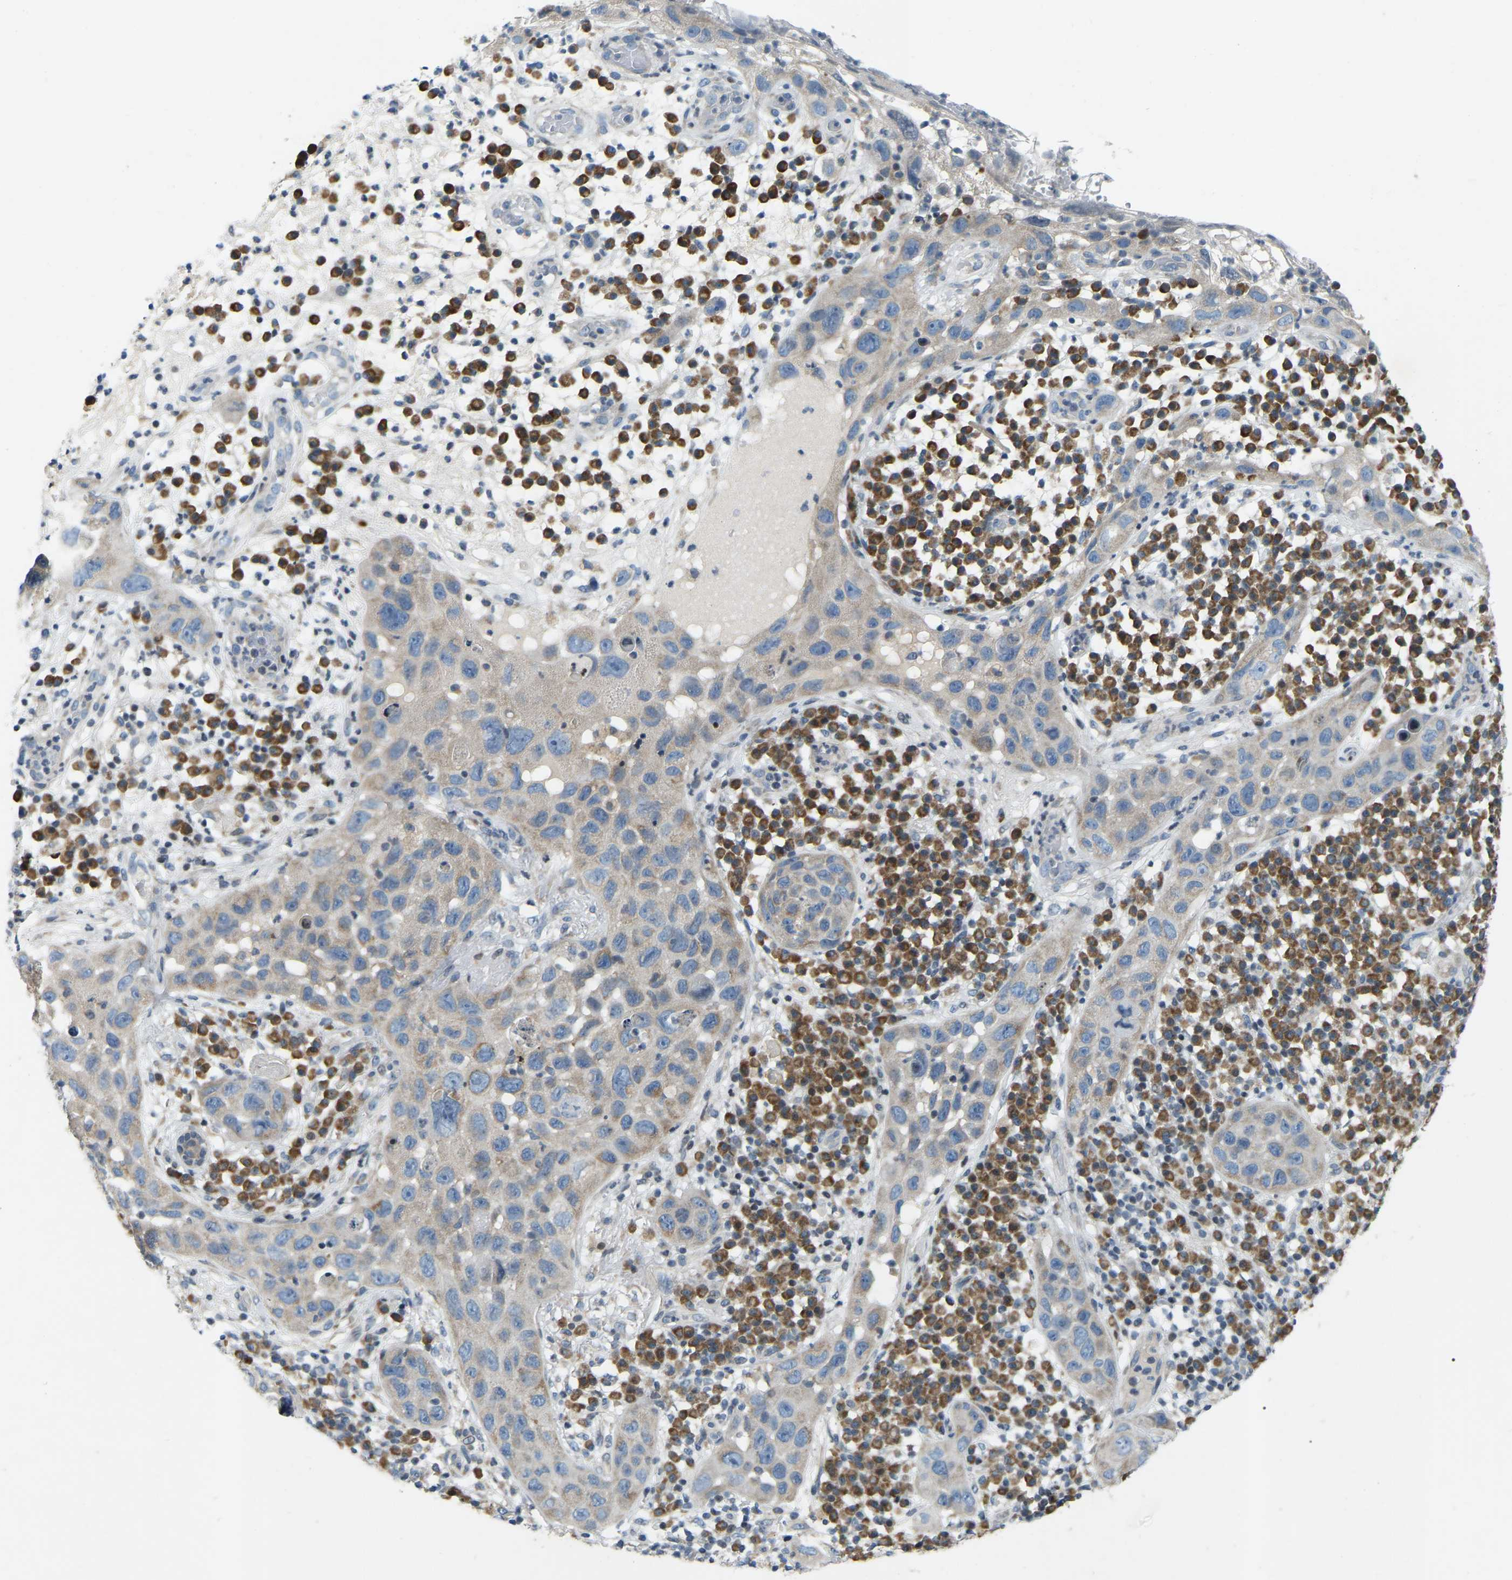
{"staining": {"intensity": "weak", "quantity": "<25%", "location": "cytoplasmic/membranous"}, "tissue": "skin cancer", "cell_type": "Tumor cells", "image_type": "cancer", "snomed": [{"axis": "morphology", "description": "Squamous cell carcinoma in situ, NOS"}, {"axis": "morphology", "description": "Squamous cell carcinoma, NOS"}, {"axis": "topography", "description": "Skin"}], "caption": "Immunohistochemical staining of squamous cell carcinoma in situ (skin) displays no significant positivity in tumor cells.", "gene": "PARL", "patient": {"sex": "male", "age": 93}}